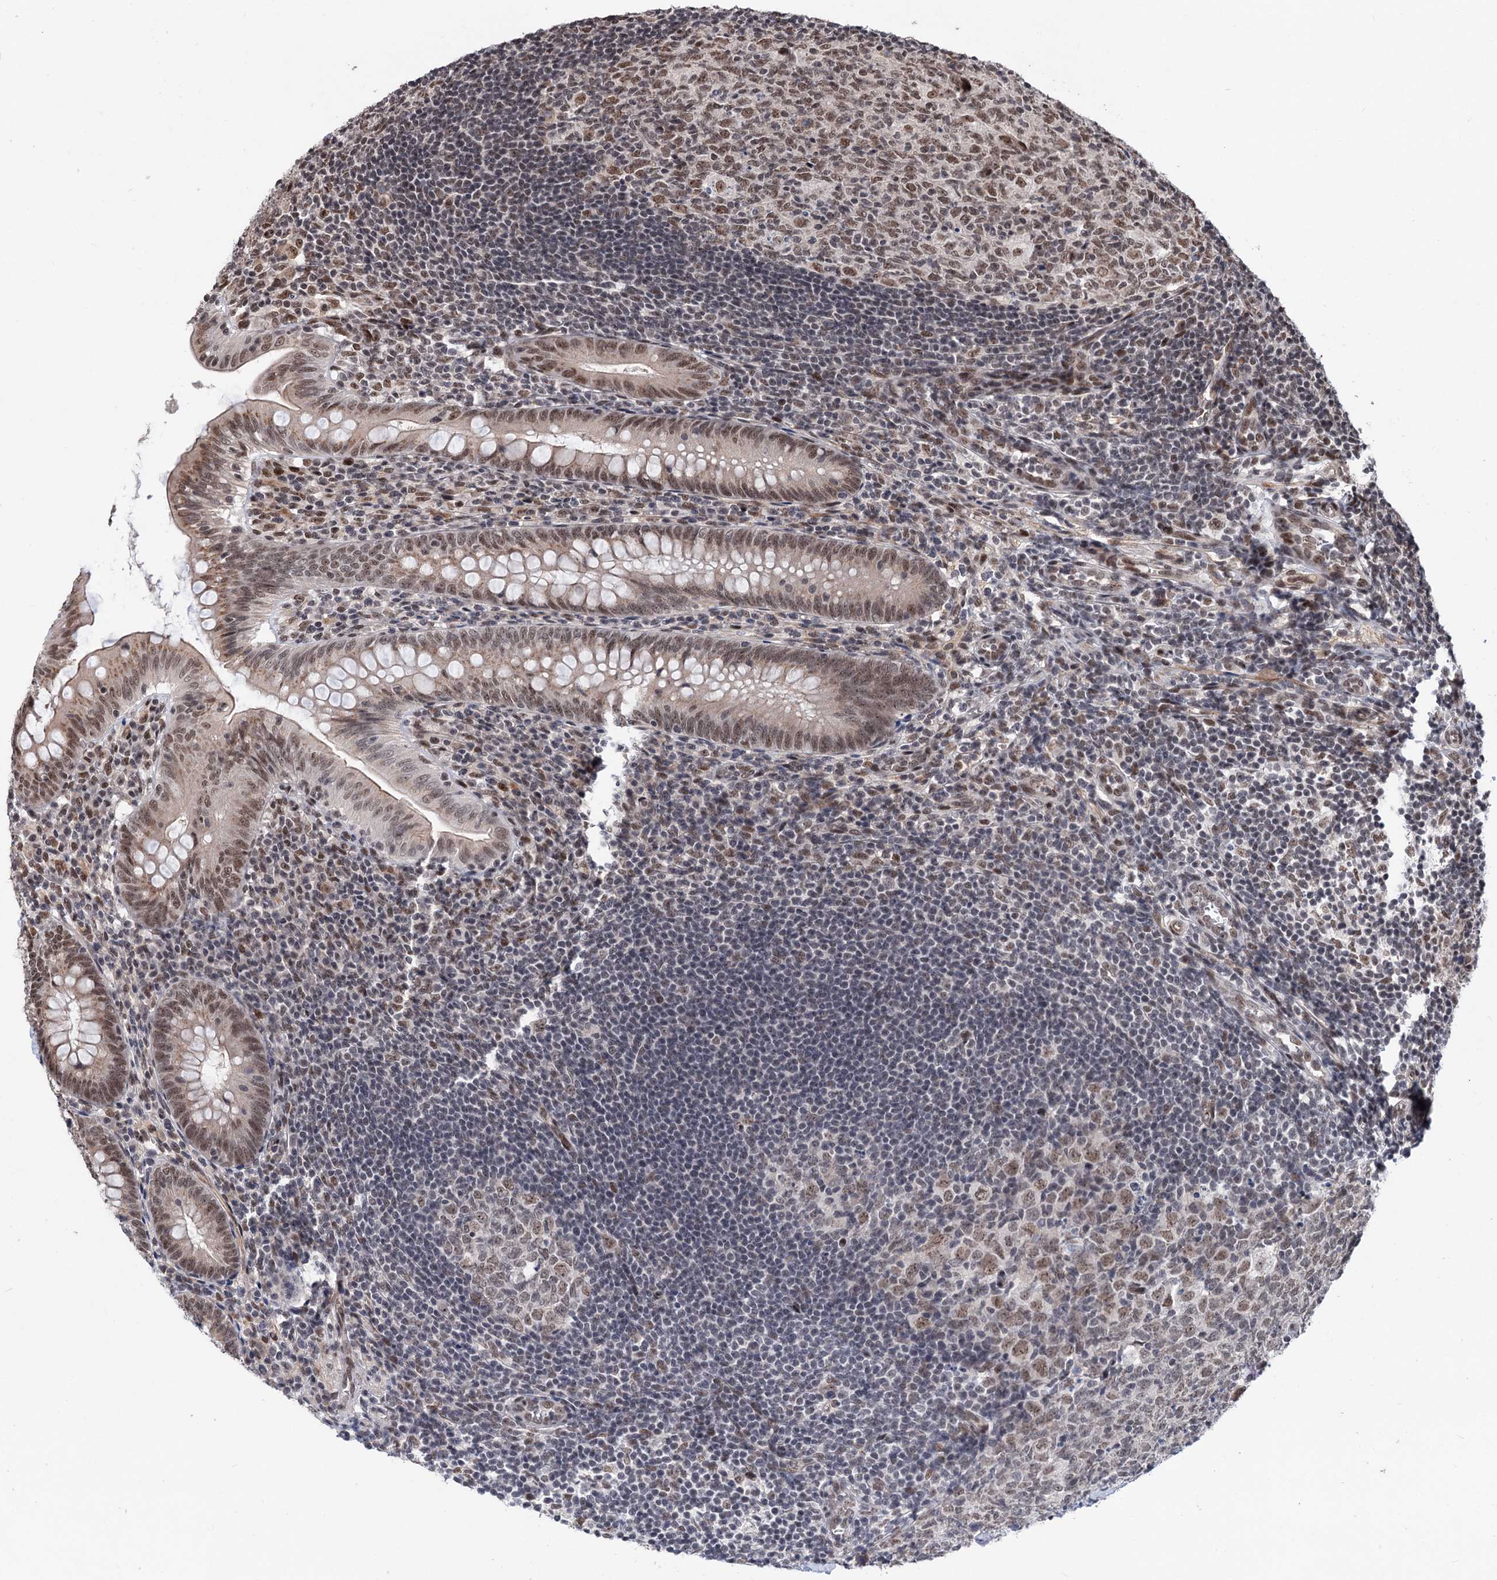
{"staining": {"intensity": "moderate", "quantity": ">75%", "location": "cytoplasmic/membranous,nuclear"}, "tissue": "appendix", "cell_type": "Glandular cells", "image_type": "normal", "snomed": [{"axis": "morphology", "description": "Normal tissue, NOS"}, {"axis": "topography", "description": "Appendix"}], "caption": "Moderate cytoplasmic/membranous,nuclear positivity is identified in approximately >75% of glandular cells in unremarkable appendix. The protein is shown in brown color, while the nuclei are stained blue.", "gene": "MAML1", "patient": {"sex": "male", "age": 14}}